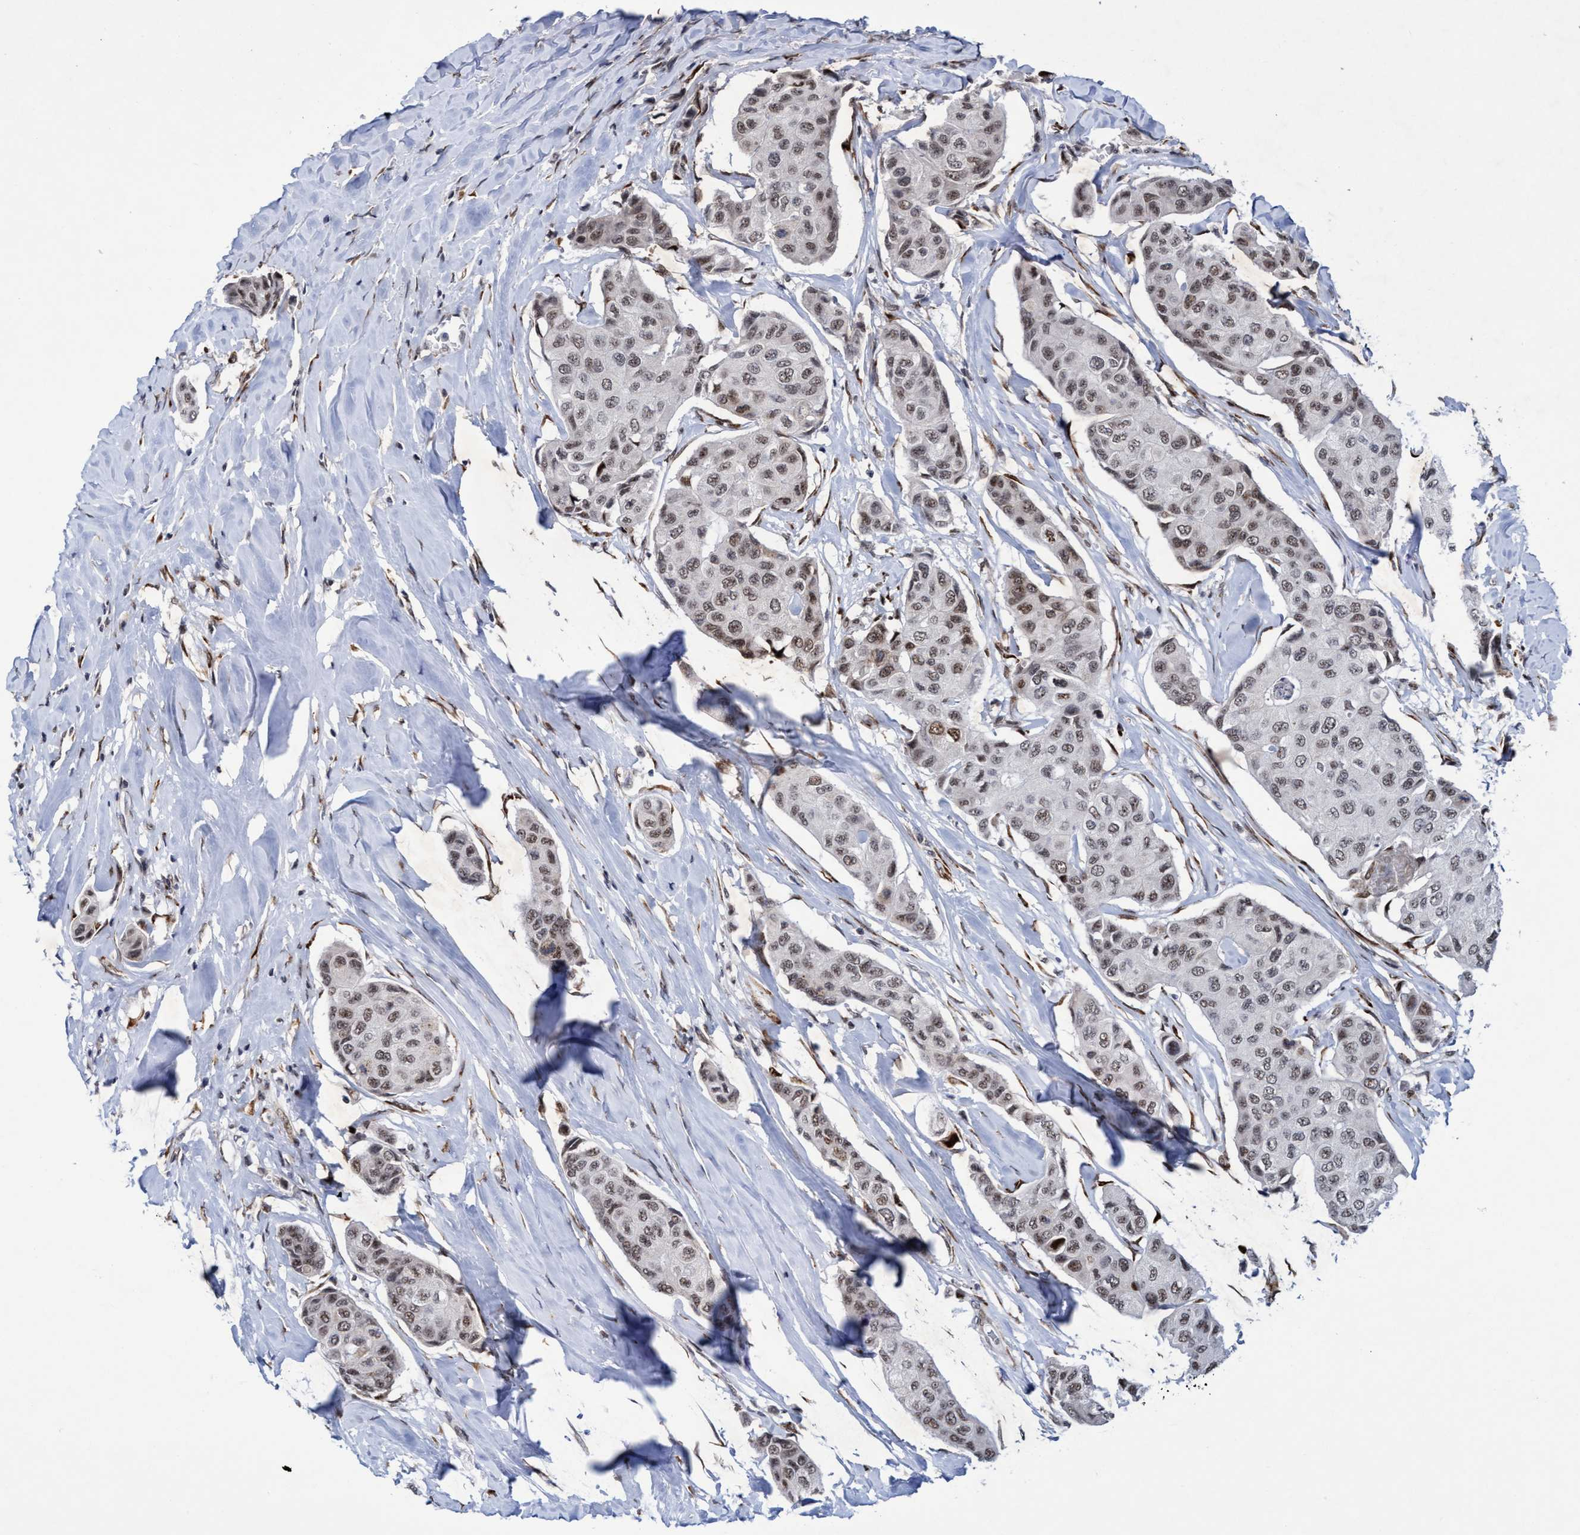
{"staining": {"intensity": "weak", "quantity": ">75%", "location": "nuclear"}, "tissue": "breast cancer", "cell_type": "Tumor cells", "image_type": "cancer", "snomed": [{"axis": "morphology", "description": "Duct carcinoma"}, {"axis": "topography", "description": "Breast"}], "caption": "Immunohistochemical staining of human breast cancer (intraductal carcinoma) exhibits low levels of weak nuclear positivity in about >75% of tumor cells.", "gene": "GLT6D1", "patient": {"sex": "female", "age": 80}}